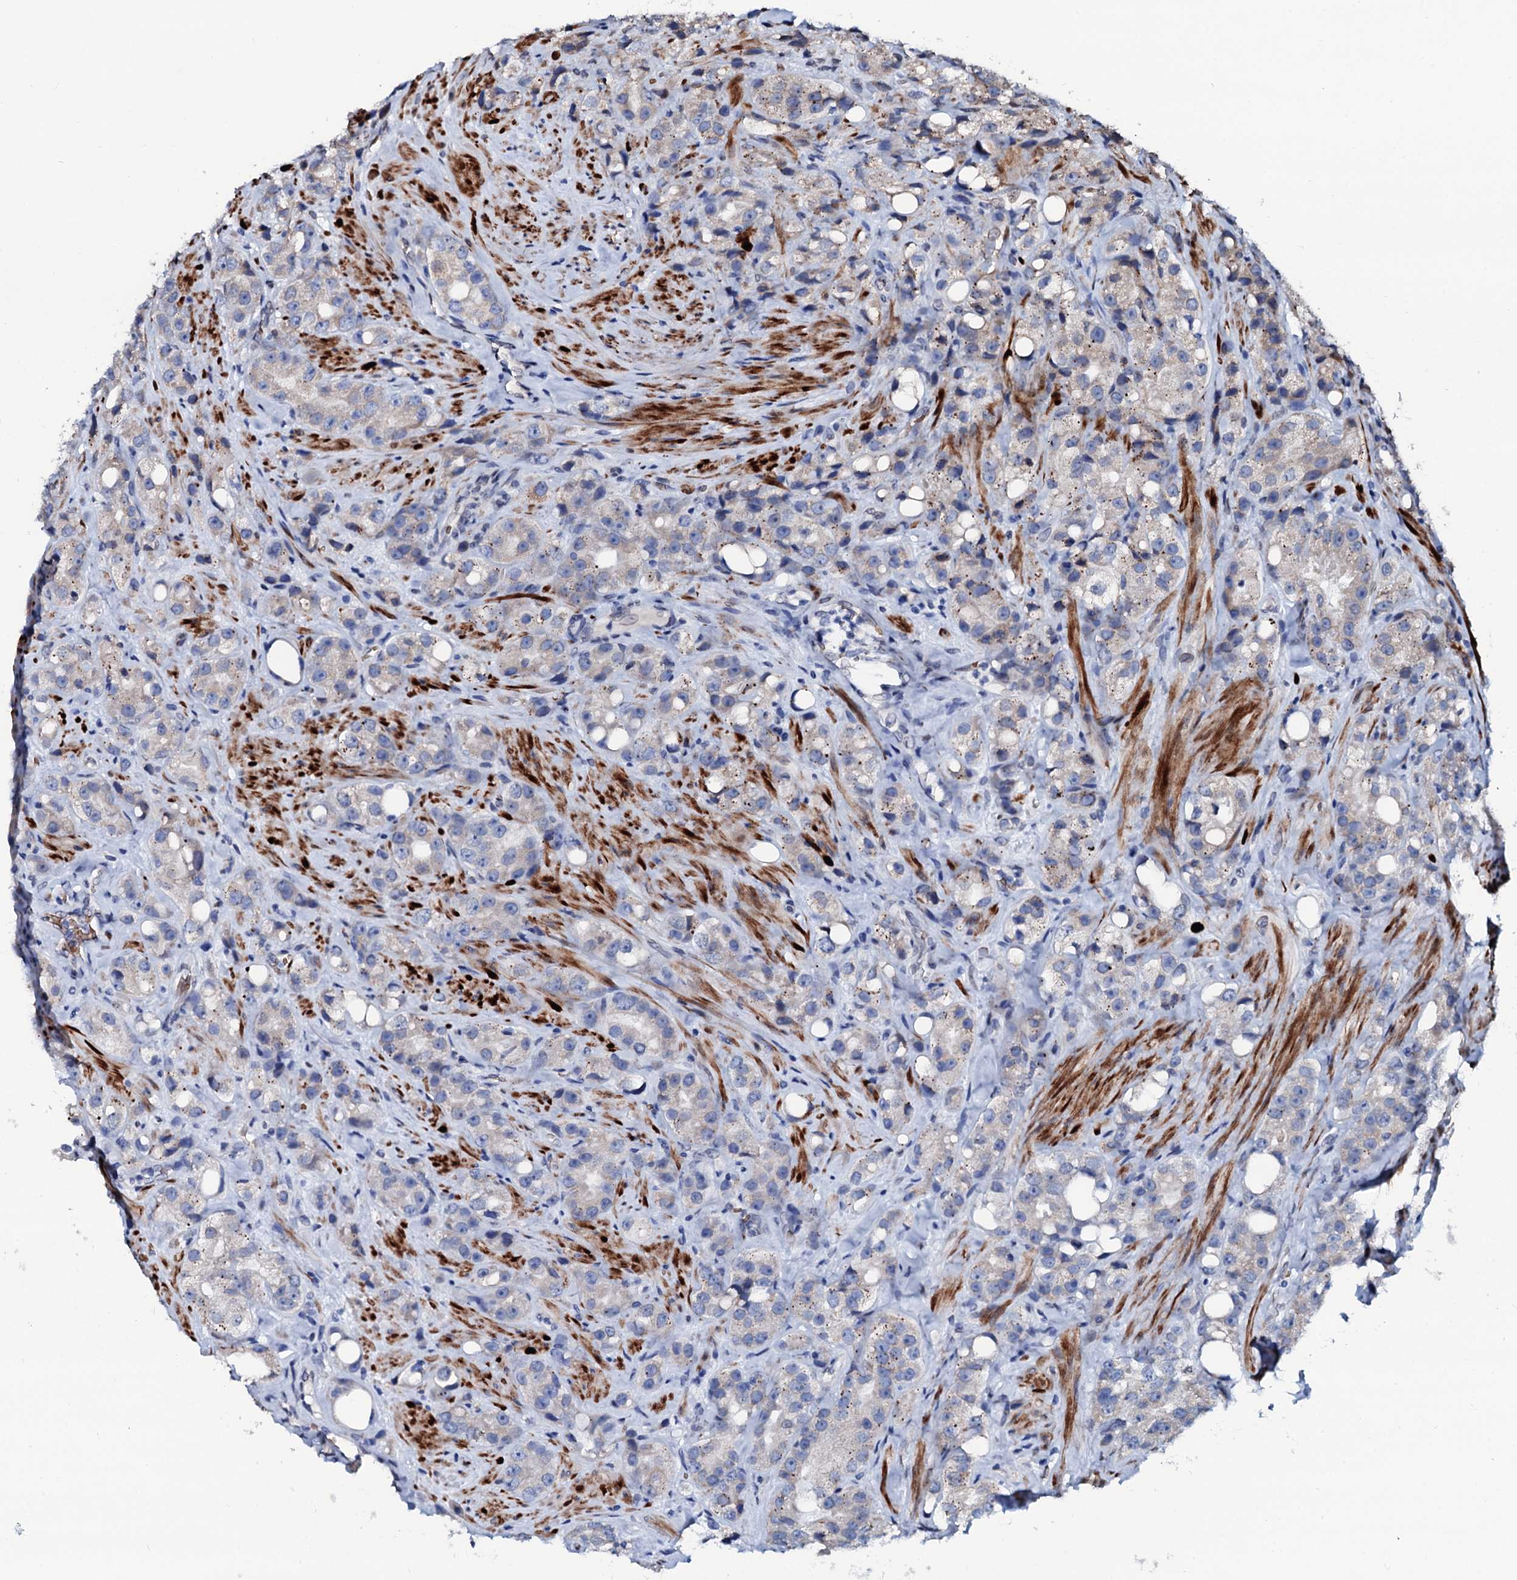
{"staining": {"intensity": "weak", "quantity": "<25%", "location": "cytoplasmic/membranous"}, "tissue": "prostate cancer", "cell_type": "Tumor cells", "image_type": "cancer", "snomed": [{"axis": "morphology", "description": "Adenocarcinoma, NOS"}, {"axis": "topography", "description": "Prostate"}], "caption": "There is no significant staining in tumor cells of adenocarcinoma (prostate).", "gene": "NRP2", "patient": {"sex": "male", "age": 79}}